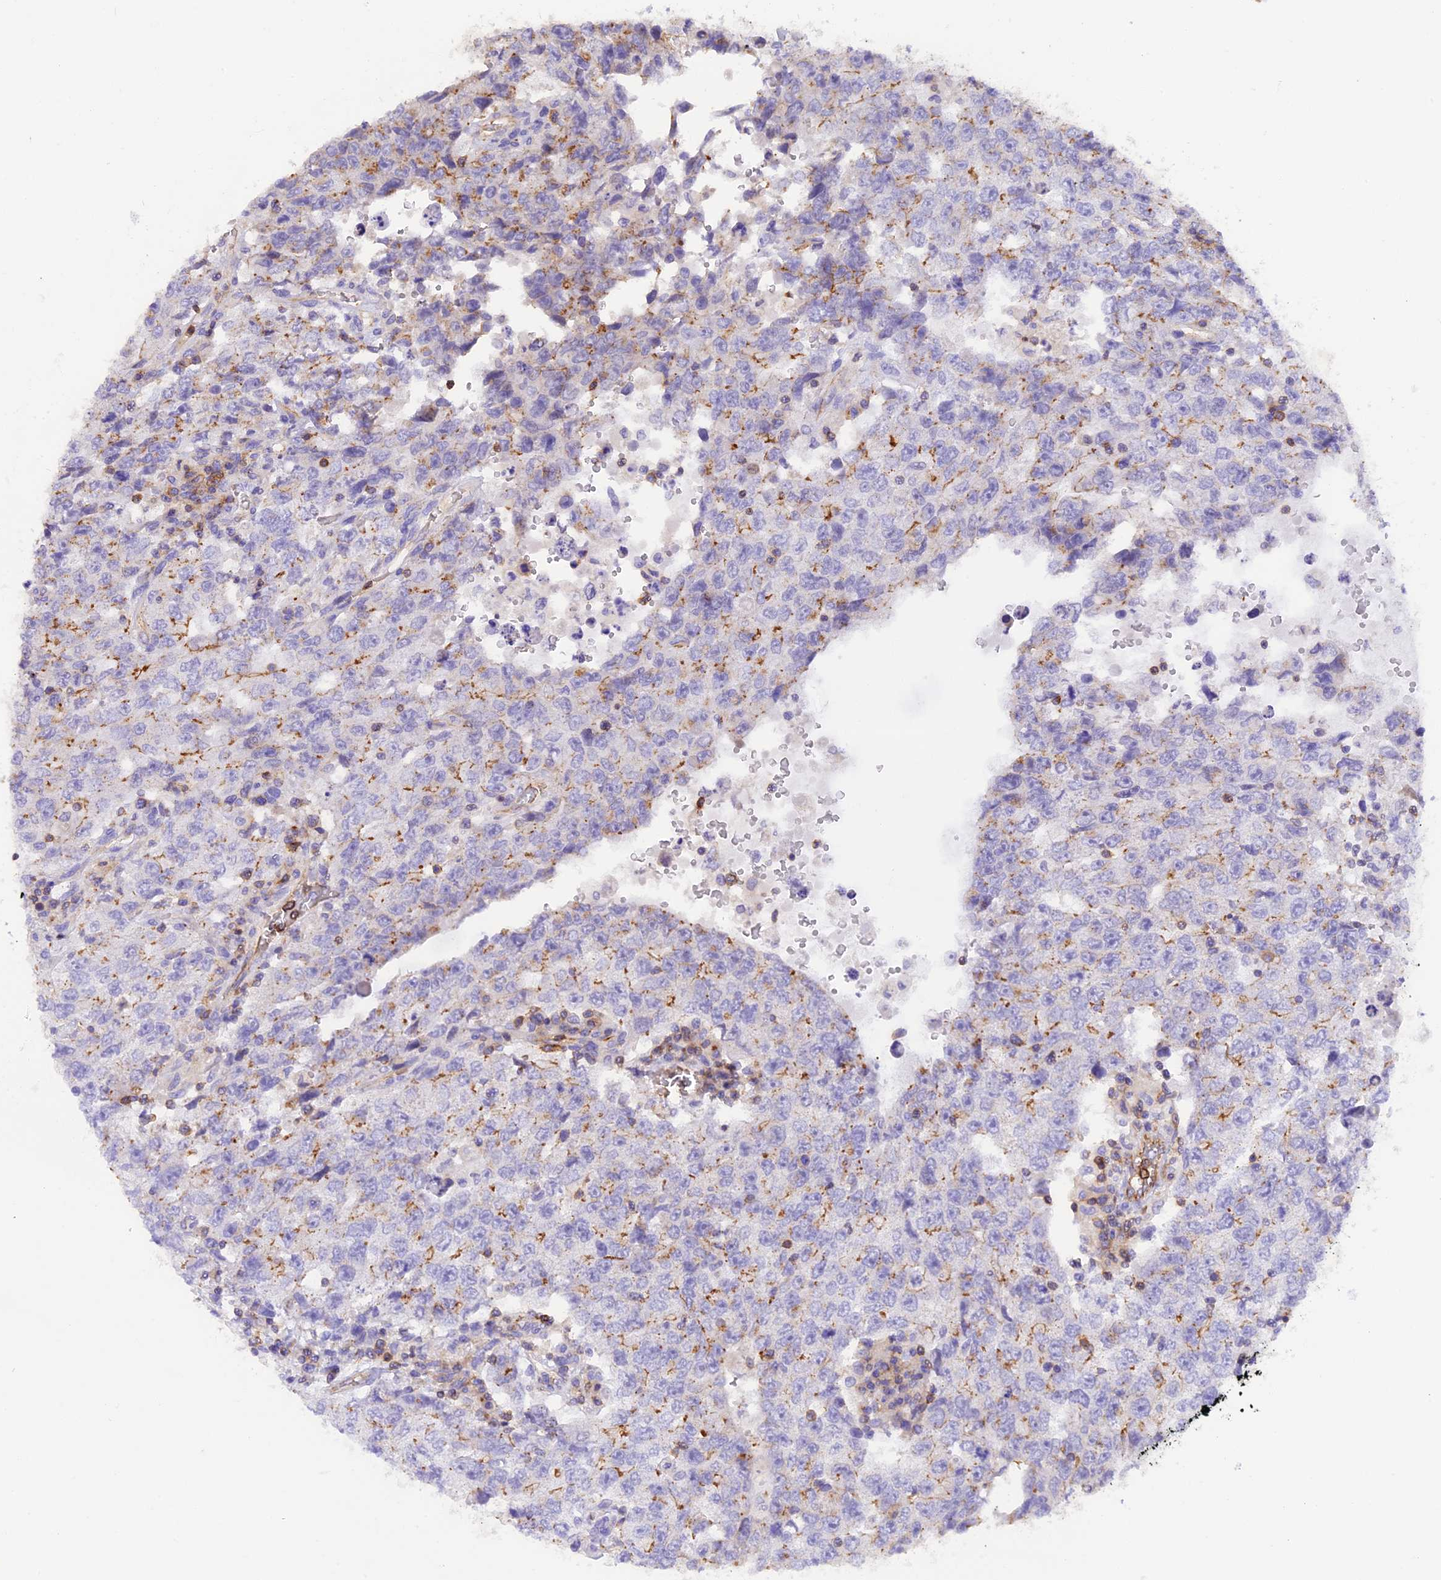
{"staining": {"intensity": "moderate", "quantity": "<25%", "location": "cytoplasmic/membranous"}, "tissue": "testis cancer", "cell_type": "Tumor cells", "image_type": "cancer", "snomed": [{"axis": "morphology", "description": "Carcinoma, Embryonal, NOS"}, {"axis": "topography", "description": "Testis"}], "caption": "This histopathology image reveals immunohistochemistry (IHC) staining of testis cancer (embryonal carcinoma), with low moderate cytoplasmic/membranous positivity in approximately <25% of tumor cells.", "gene": "FAM193A", "patient": {"sex": "male", "age": 26}}